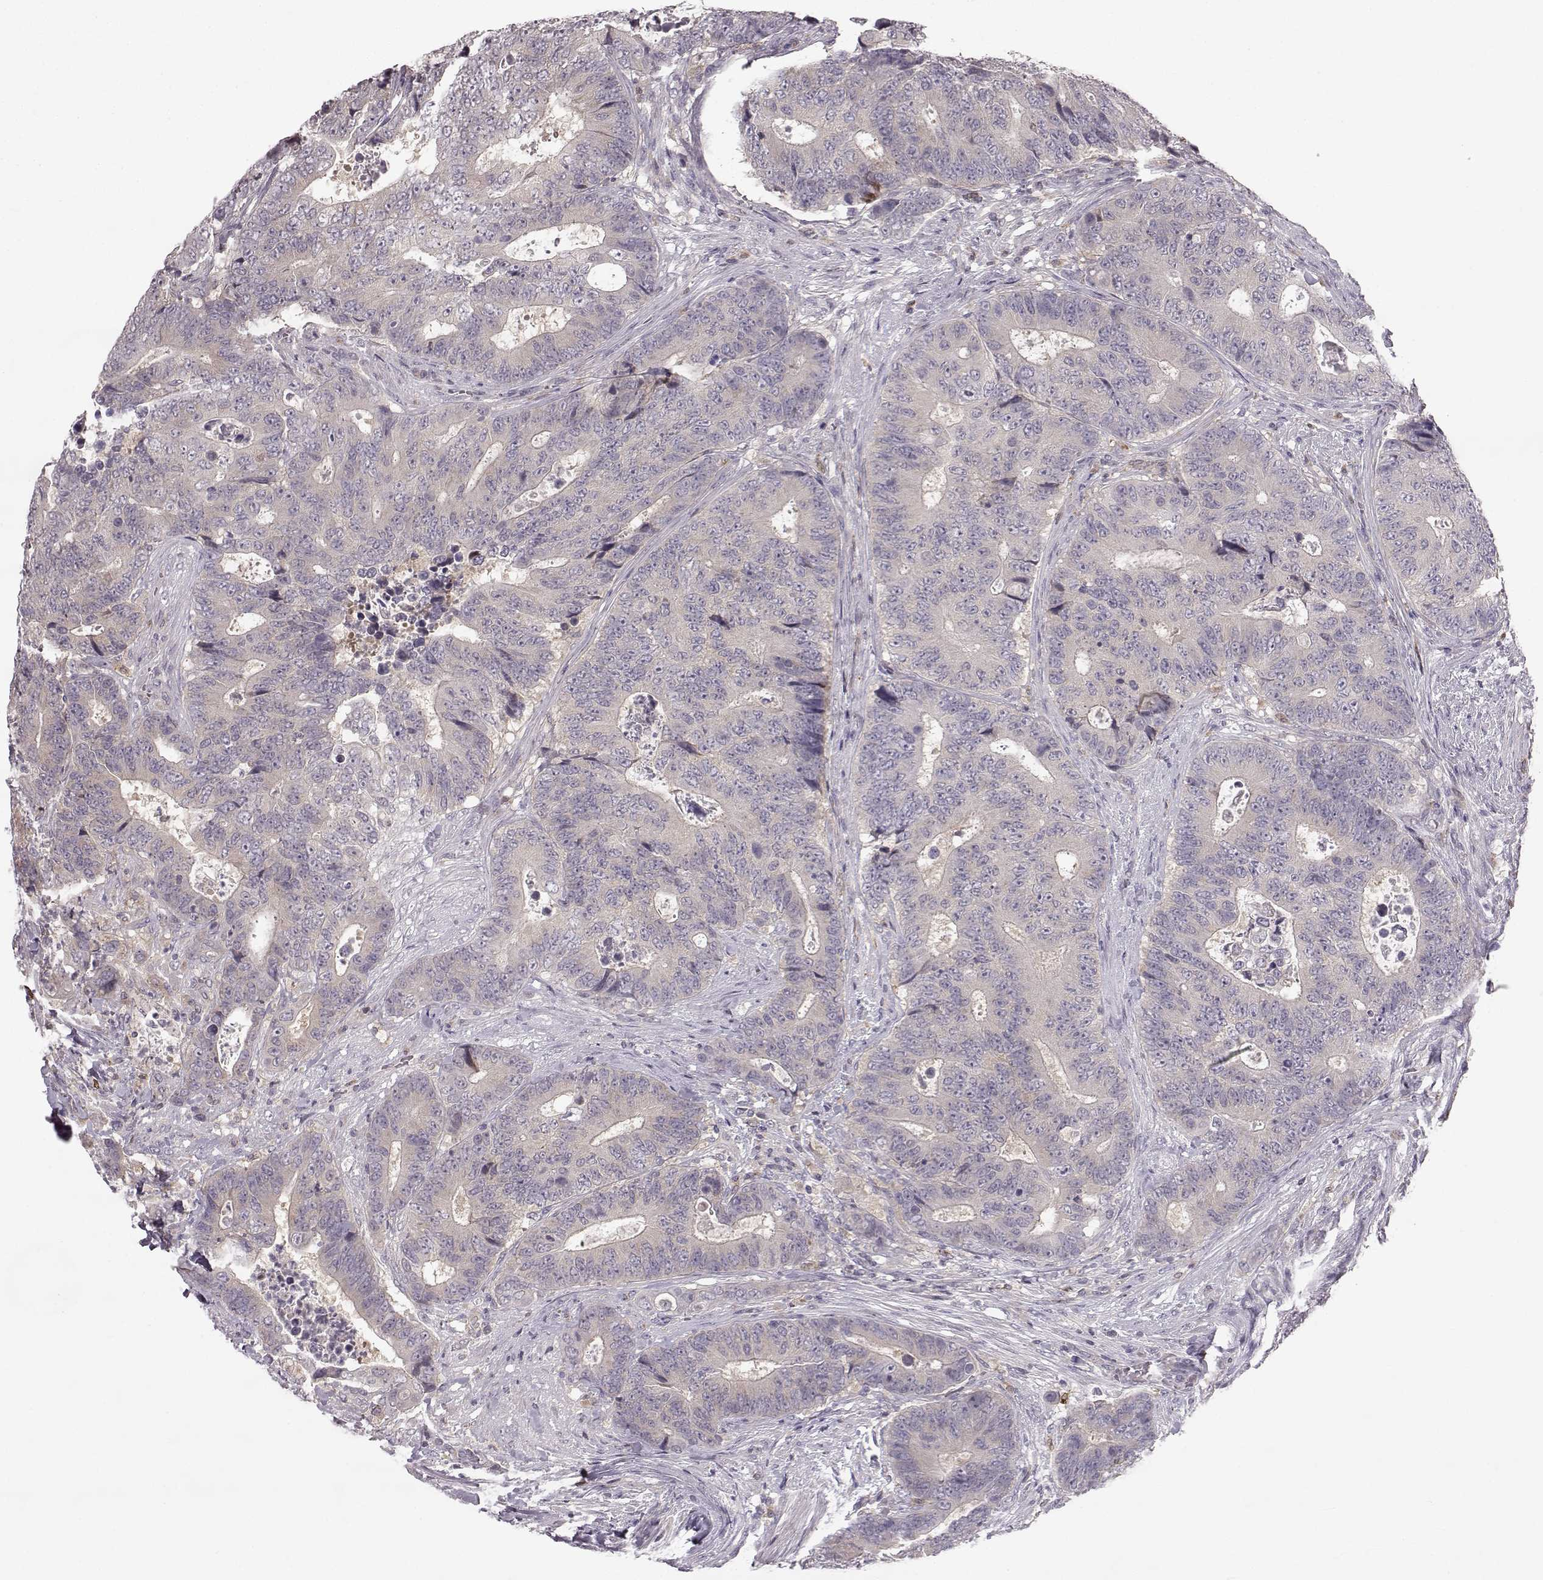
{"staining": {"intensity": "negative", "quantity": "none", "location": "none"}, "tissue": "colorectal cancer", "cell_type": "Tumor cells", "image_type": "cancer", "snomed": [{"axis": "morphology", "description": "Adenocarcinoma, NOS"}, {"axis": "topography", "description": "Colon"}], "caption": "Immunohistochemistry (IHC) of colorectal cancer reveals no staining in tumor cells.", "gene": "SPAG17", "patient": {"sex": "female", "age": 48}}